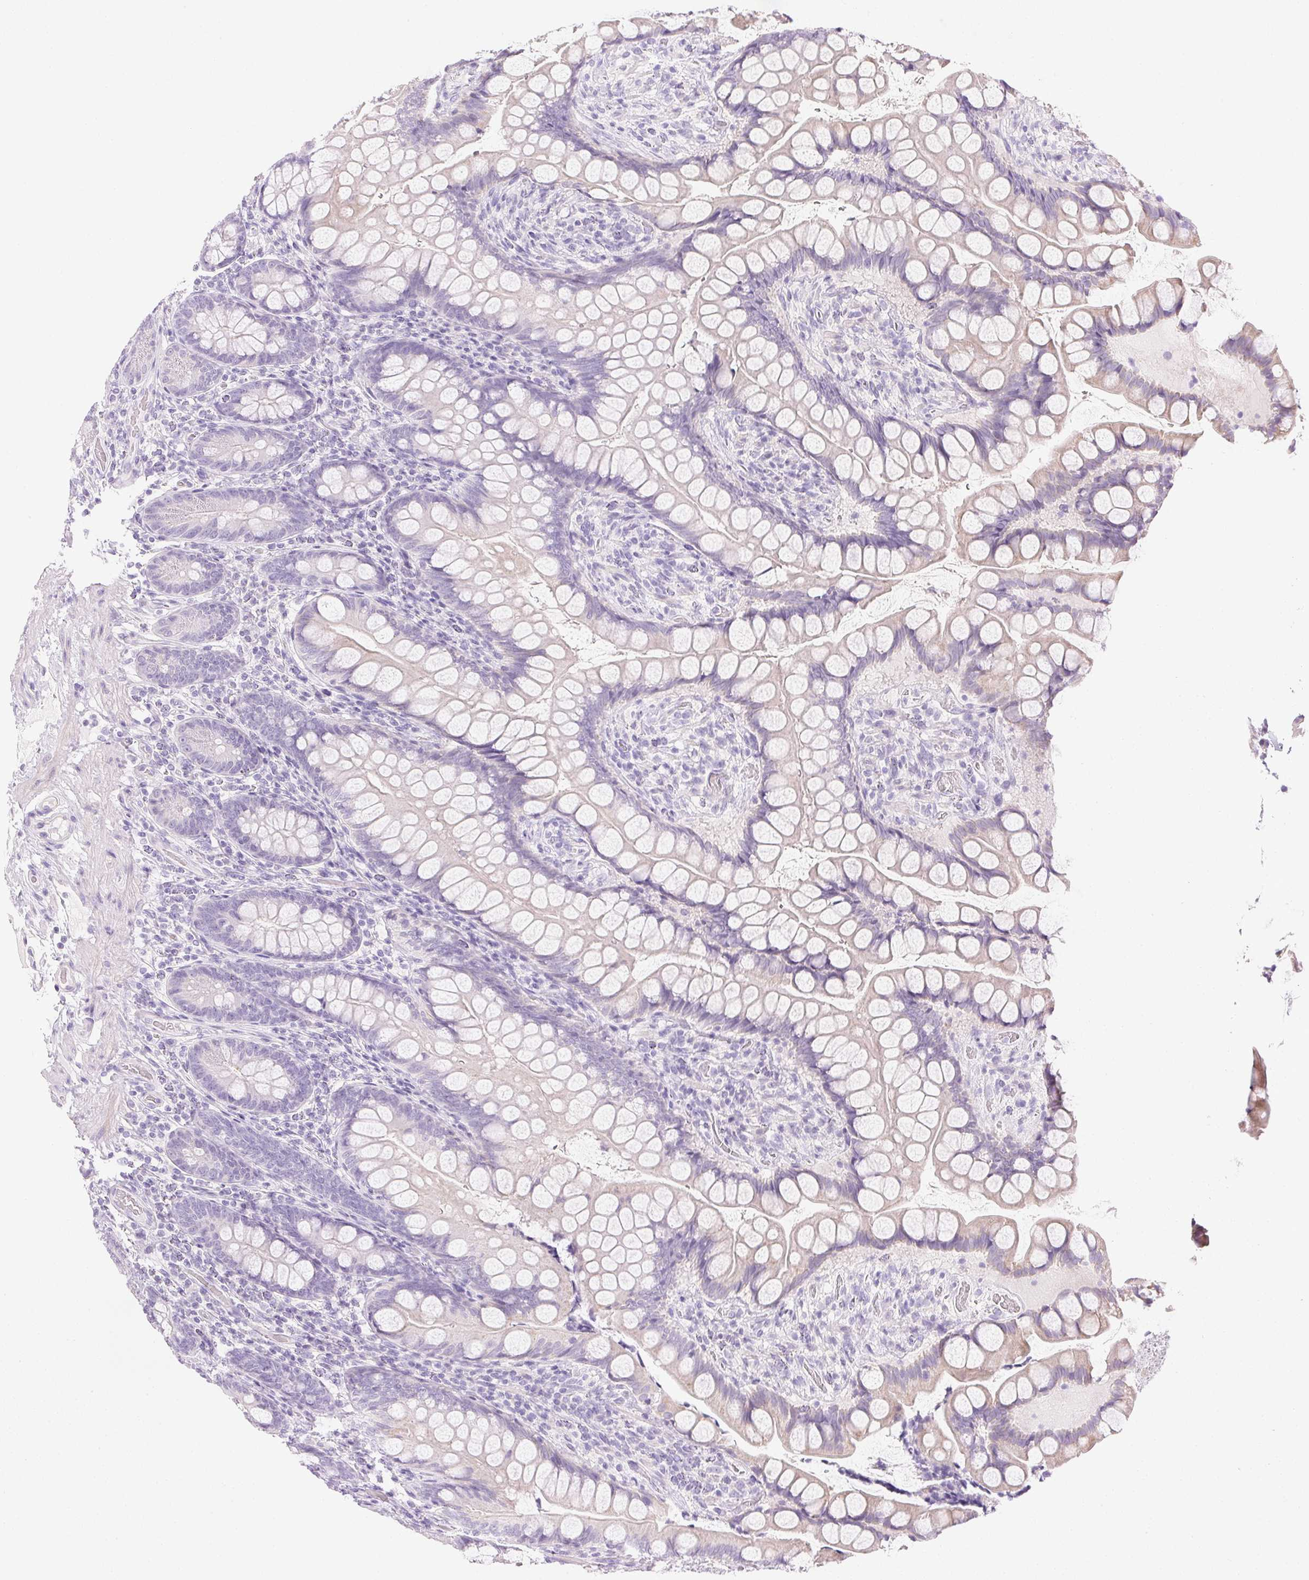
{"staining": {"intensity": "negative", "quantity": "none", "location": "none"}, "tissue": "small intestine", "cell_type": "Glandular cells", "image_type": "normal", "snomed": [{"axis": "morphology", "description": "Normal tissue, NOS"}, {"axis": "topography", "description": "Small intestine"}], "caption": "High magnification brightfield microscopy of normal small intestine stained with DAB (3,3'-diaminobenzidine) (brown) and counterstained with hematoxylin (blue): glandular cells show no significant expression. Brightfield microscopy of immunohistochemistry stained with DAB (3,3'-diaminobenzidine) (brown) and hematoxylin (blue), captured at high magnification.", "gene": "CTRL", "patient": {"sex": "male", "age": 70}}